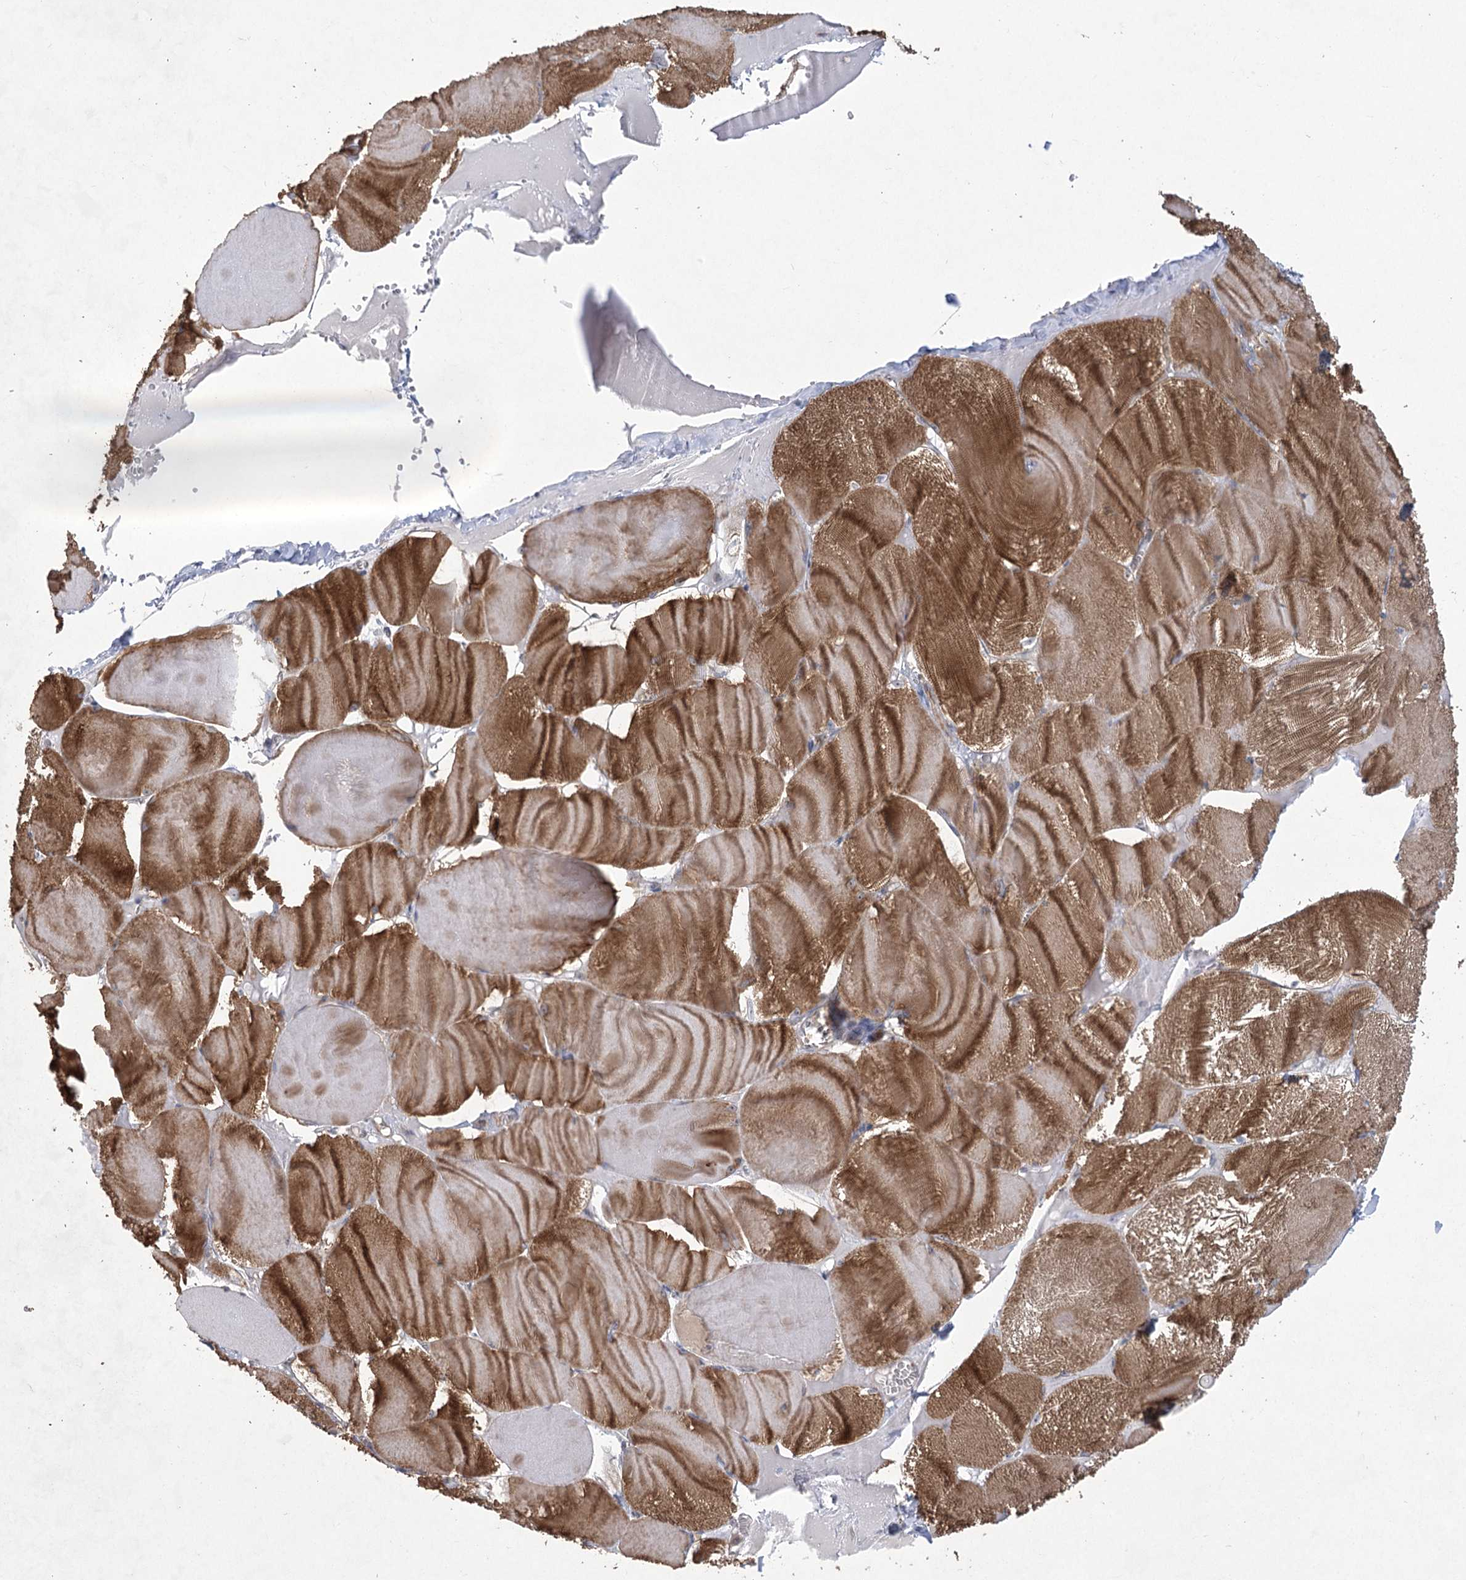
{"staining": {"intensity": "strong", "quantity": "25%-75%", "location": "cytoplasmic/membranous"}, "tissue": "skeletal muscle", "cell_type": "Myocytes", "image_type": "normal", "snomed": [{"axis": "morphology", "description": "Normal tissue, NOS"}, {"axis": "morphology", "description": "Basal cell carcinoma"}, {"axis": "topography", "description": "Skeletal muscle"}], "caption": "Skeletal muscle stained with IHC displays strong cytoplasmic/membranous positivity in approximately 25%-75% of myocytes. The protein of interest is shown in brown color, while the nuclei are stained blue.", "gene": "EIF3A", "patient": {"sex": "female", "age": 64}}